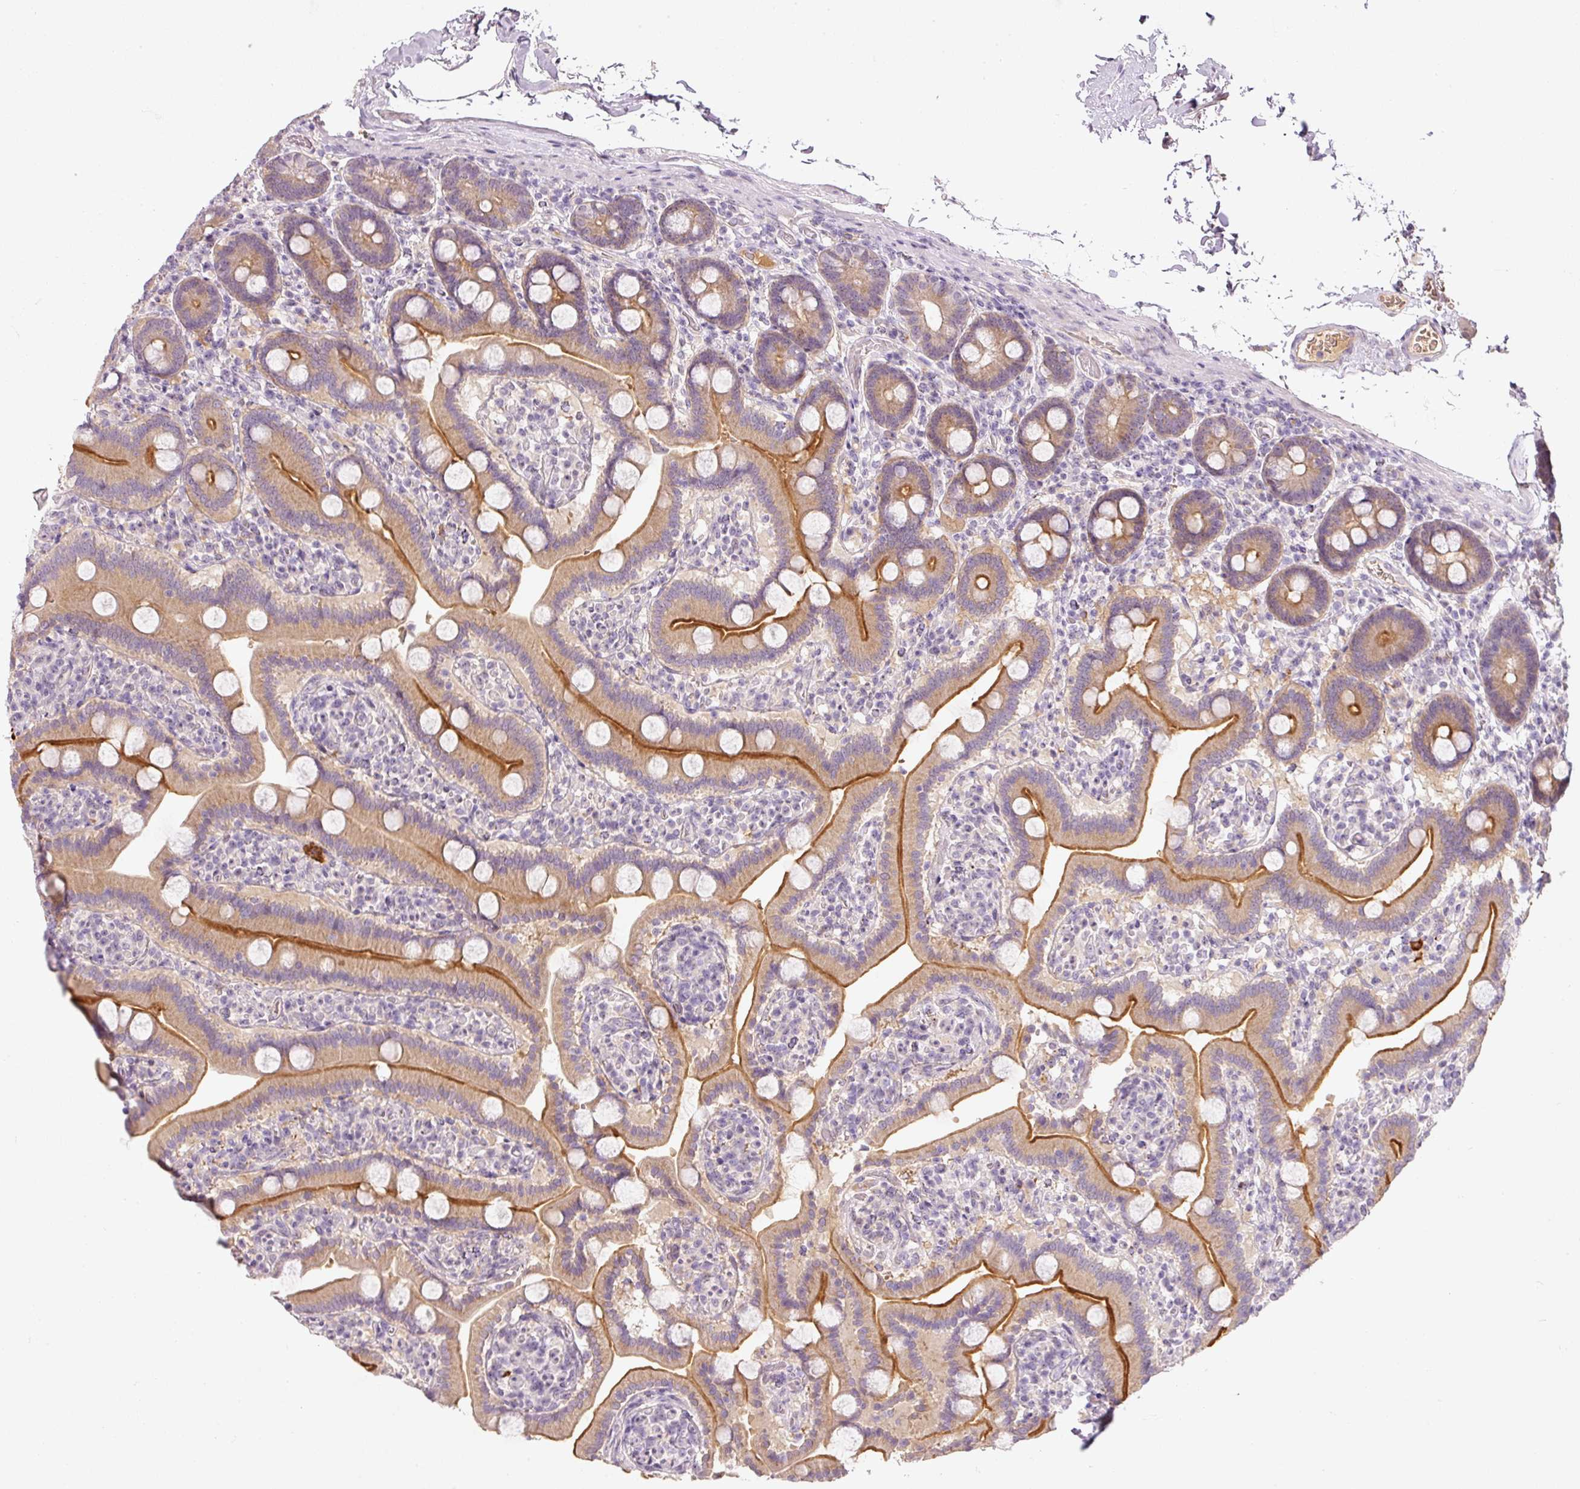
{"staining": {"intensity": "strong", "quantity": "25%-75%", "location": "cytoplasmic/membranous"}, "tissue": "duodenum", "cell_type": "Glandular cells", "image_type": "normal", "snomed": [{"axis": "morphology", "description": "Normal tissue, NOS"}, {"axis": "topography", "description": "Duodenum"}], "caption": "Duodenum stained with immunohistochemistry (IHC) demonstrates strong cytoplasmic/membranous positivity in approximately 25%-75% of glandular cells.", "gene": "TMEM37", "patient": {"sex": "male", "age": 55}}